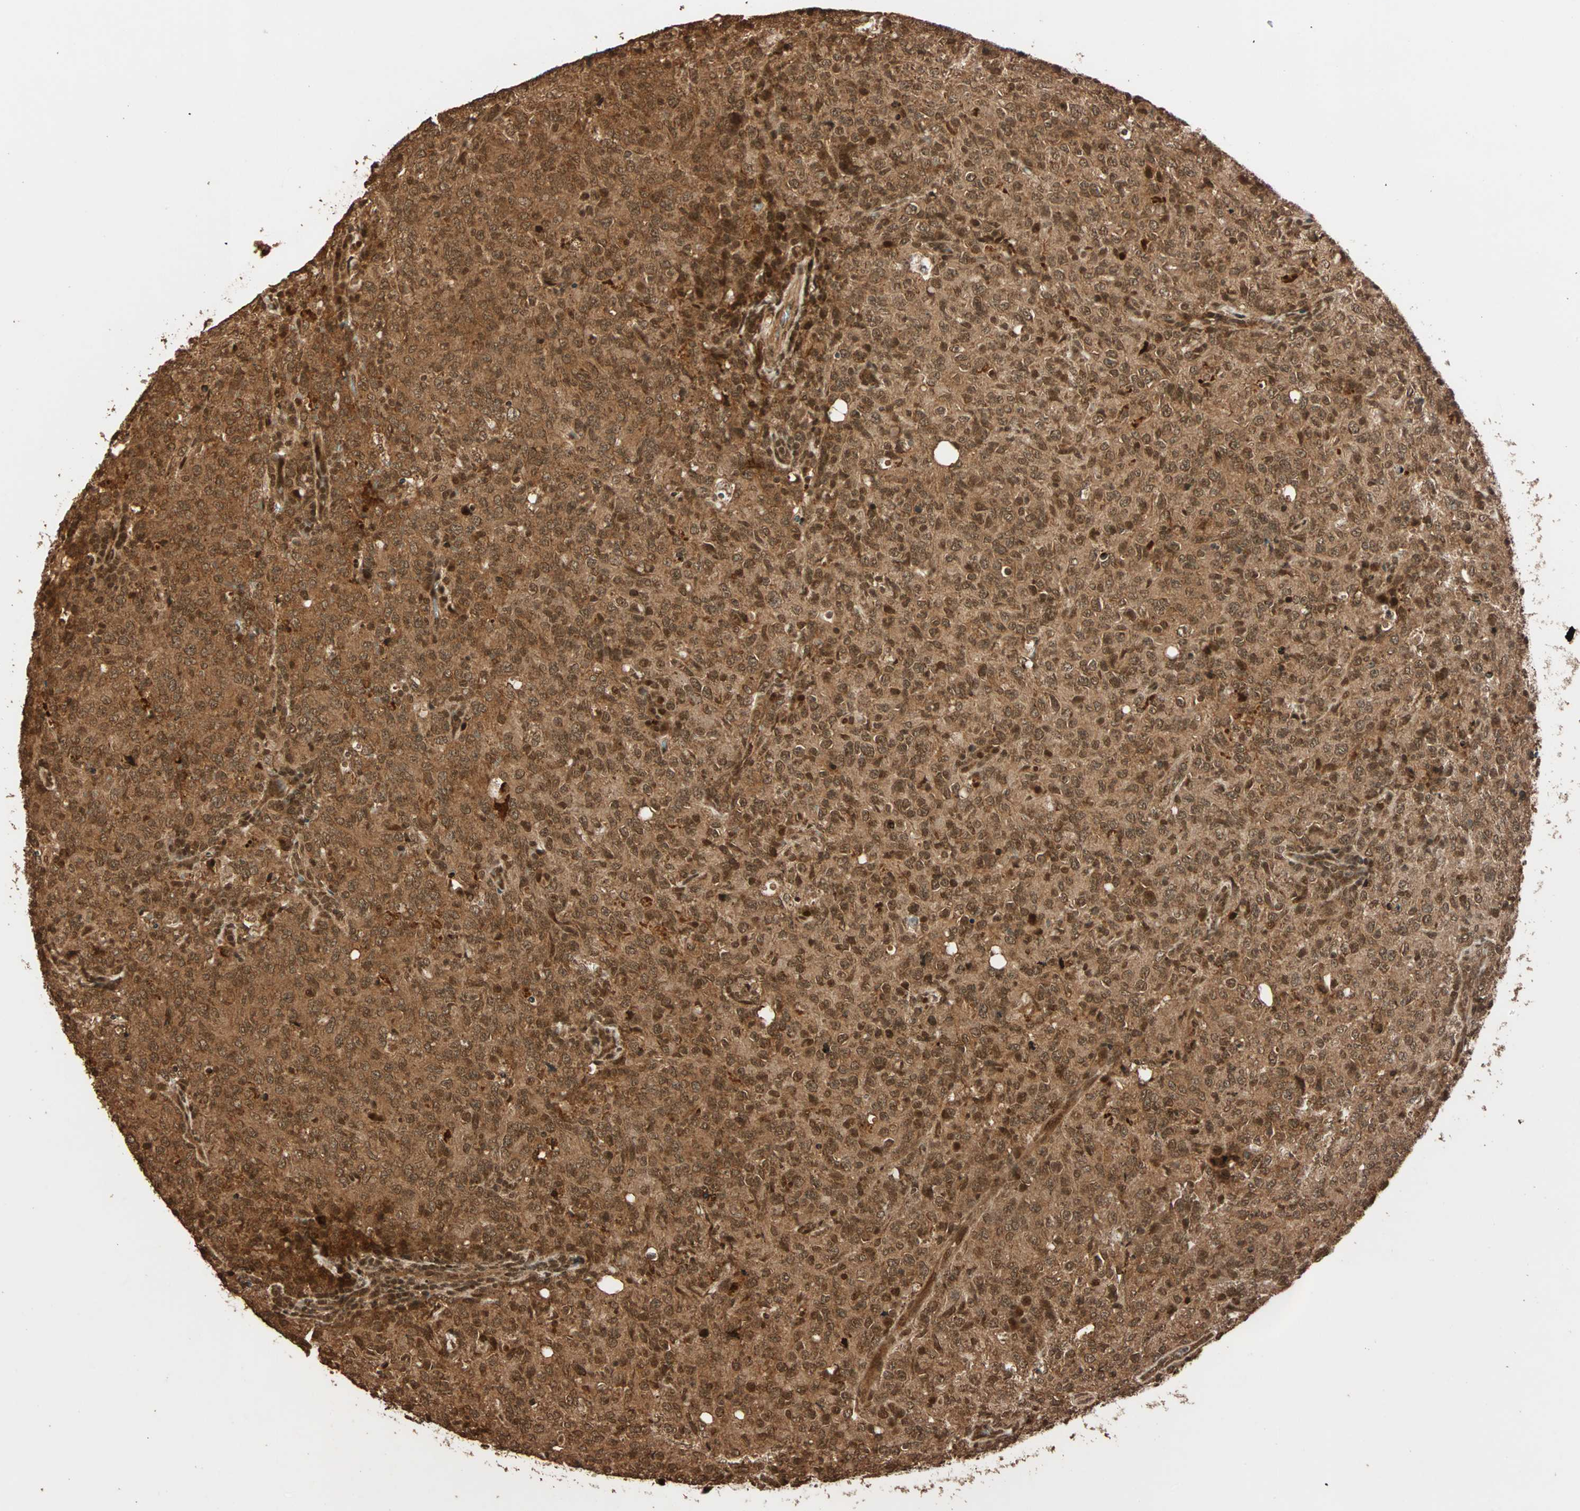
{"staining": {"intensity": "moderate", "quantity": ">75%", "location": "cytoplasmic/membranous,nuclear"}, "tissue": "lymphoma", "cell_type": "Tumor cells", "image_type": "cancer", "snomed": [{"axis": "morphology", "description": "Malignant lymphoma, non-Hodgkin's type, High grade"}, {"axis": "topography", "description": "Tonsil"}], "caption": "A brown stain shows moderate cytoplasmic/membranous and nuclear staining of a protein in human malignant lymphoma, non-Hodgkin's type (high-grade) tumor cells. (brown staining indicates protein expression, while blue staining denotes nuclei).", "gene": "ALKBH5", "patient": {"sex": "female", "age": 36}}